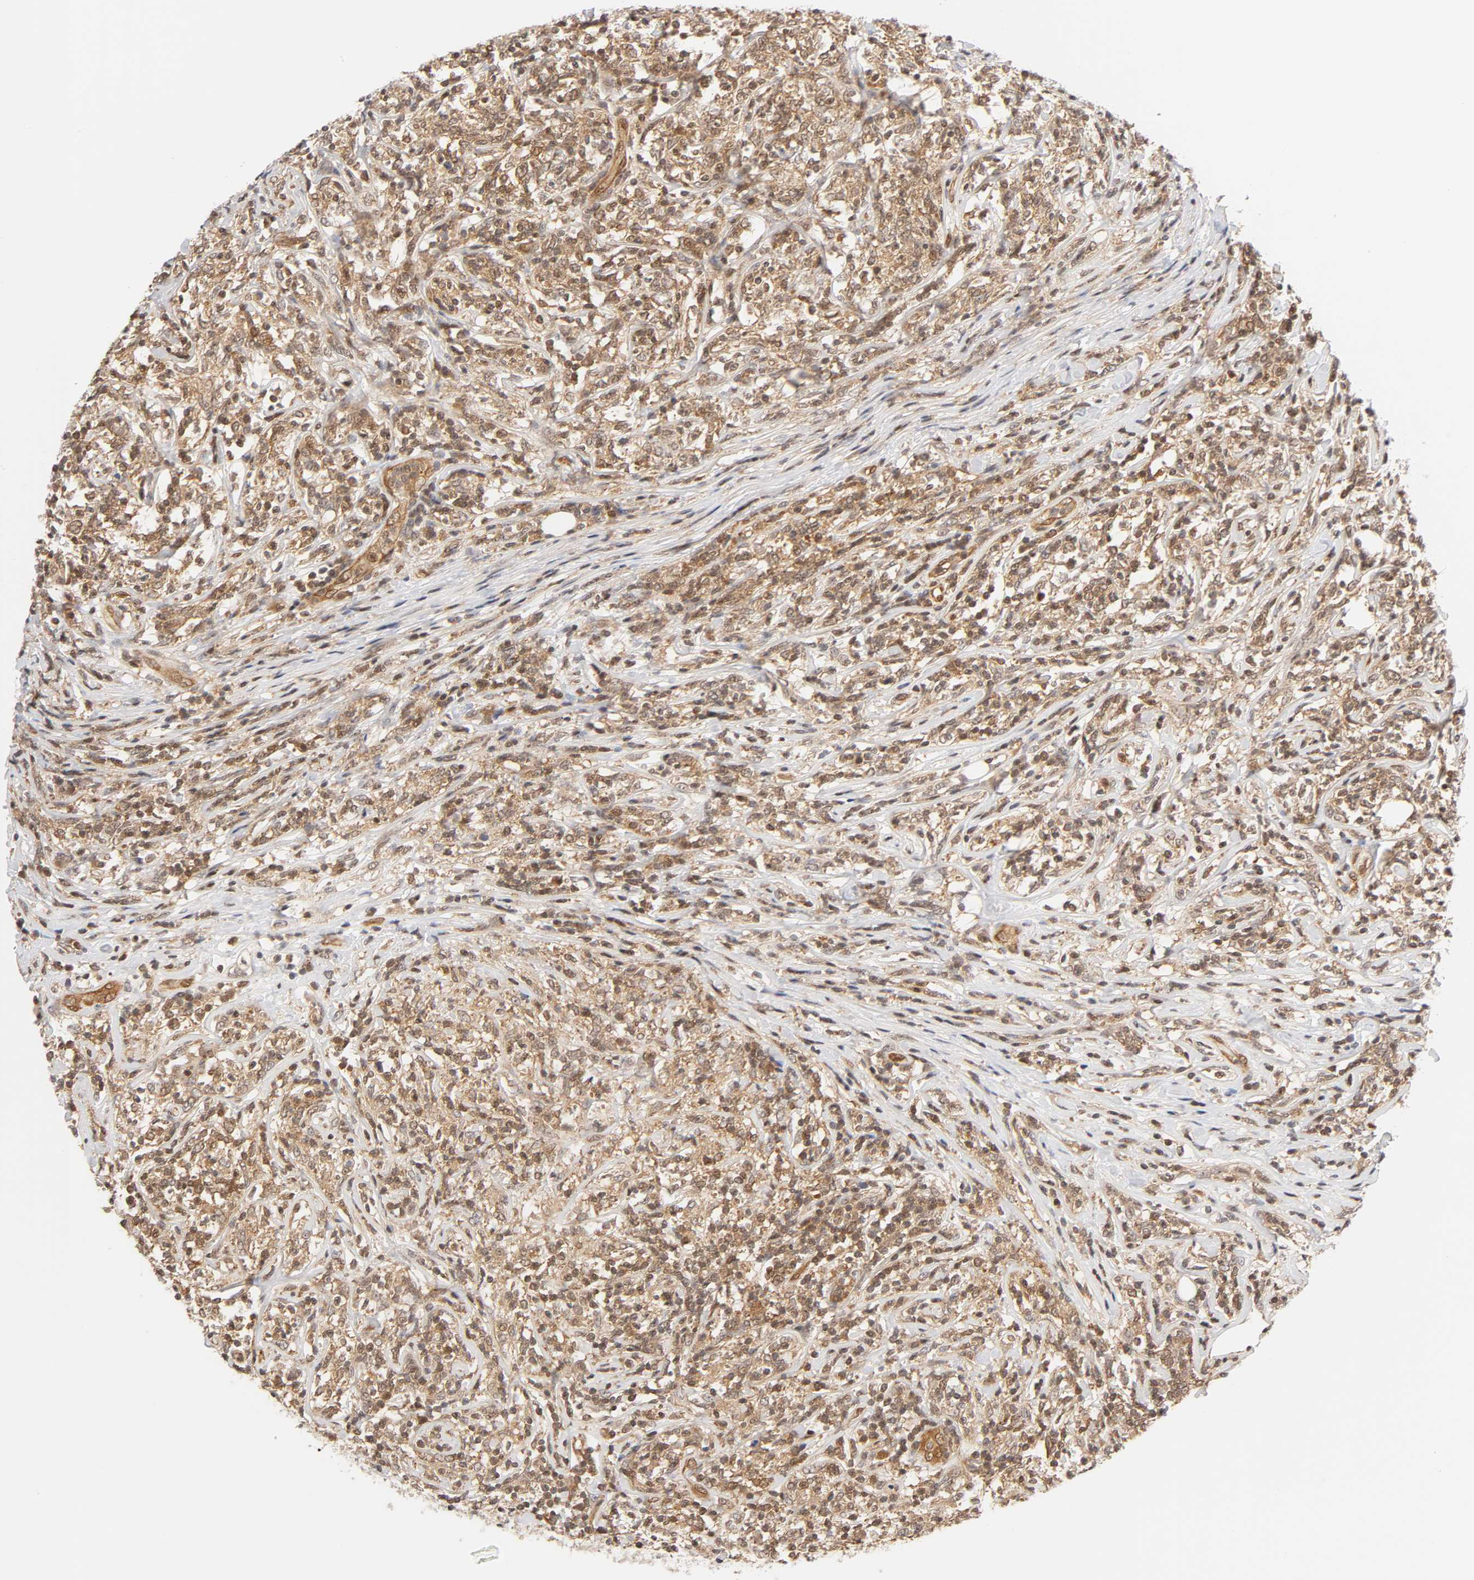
{"staining": {"intensity": "weak", "quantity": ">75%", "location": "cytoplasmic/membranous,nuclear"}, "tissue": "lymphoma", "cell_type": "Tumor cells", "image_type": "cancer", "snomed": [{"axis": "morphology", "description": "Malignant lymphoma, non-Hodgkin's type, High grade"}, {"axis": "topography", "description": "Lymph node"}], "caption": "Weak cytoplasmic/membranous and nuclear positivity for a protein is seen in about >75% of tumor cells of lymphoma using immunohistochemistry.", "gene": "CDC37", "patient": {"sex": "female", "age": 84}}